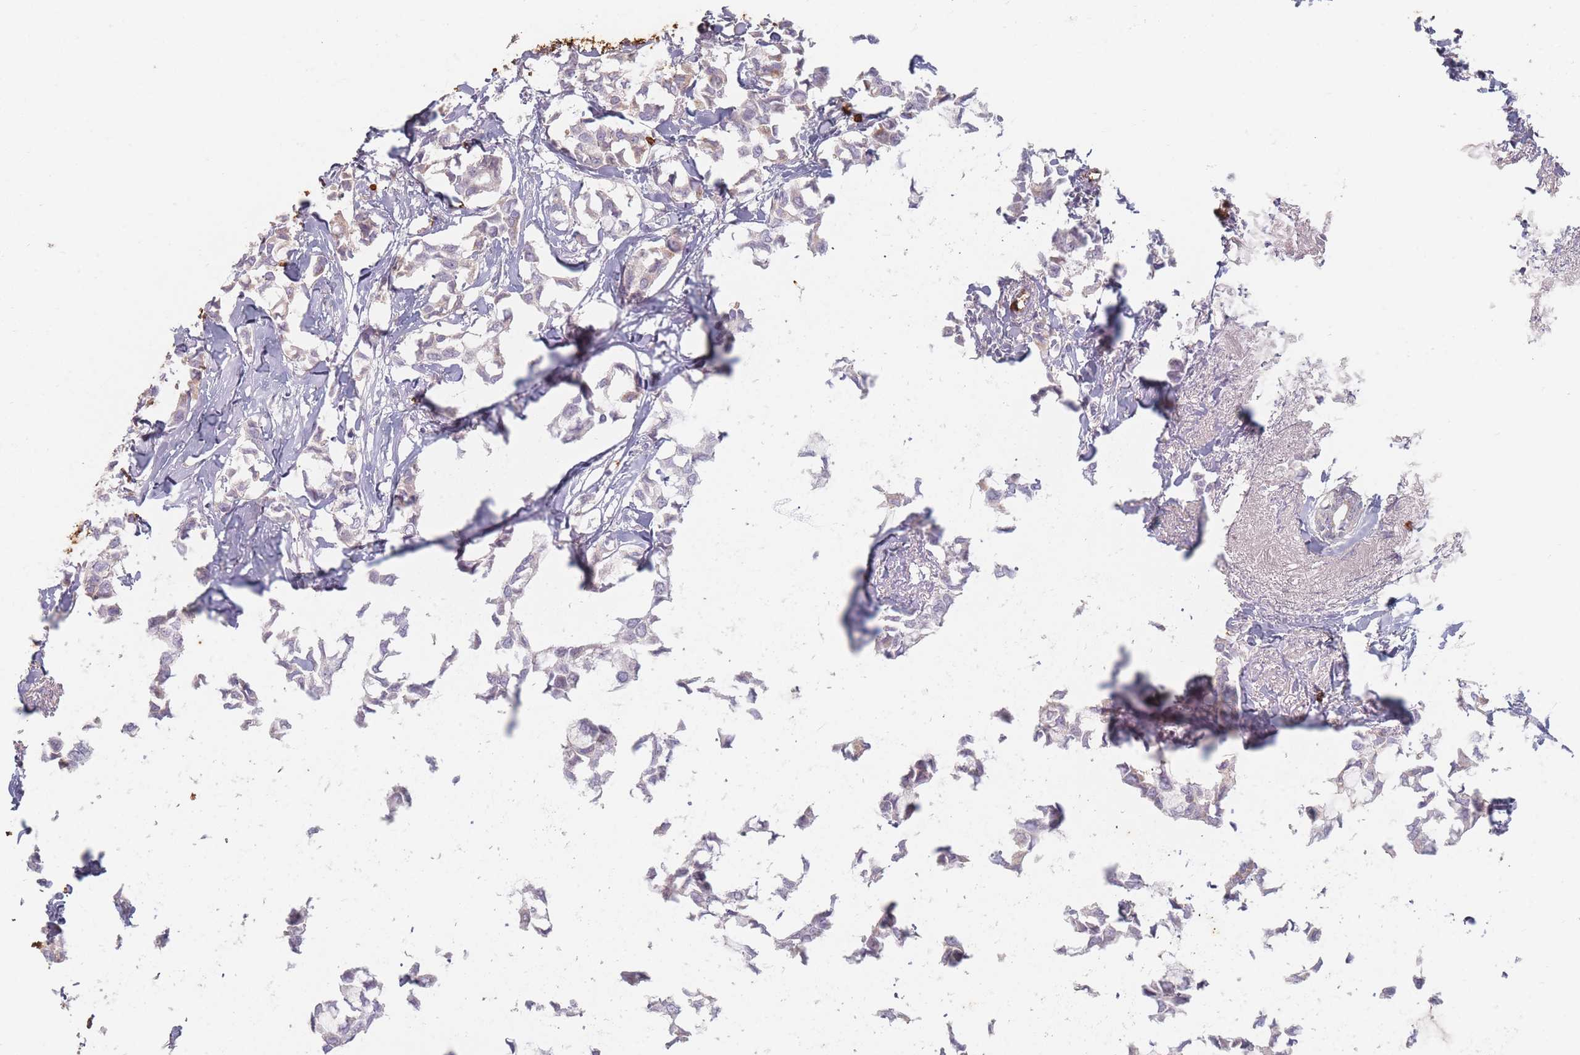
{"staining": {"intensity": "weak", "quantity": "<25%", "location": "cytoplasmic/membranous"}, "tissue": "breast cancer", "cell_type": "Tumor cells", "image_type": "cancer", "snomed": [{"axis": "morphology", "description": "Duct carcinoma"}, {"axis": "topography", "description": "Breast"}], "caption": "An IHC image of breast cancer (invasive ductal carcinoma) is shown. There is no staining in tumor cells of breast cancer (invasive ductal carcinoma). The staining was performed using DAB (3,3'-diaminobenzidine) to visualize the protein expression in brown, while the nuclei were stained in blue with hematoxylin (Magnification: 20x).", "gene": "SLC2A6", "patient": {"sex": "female", "age": 73}}